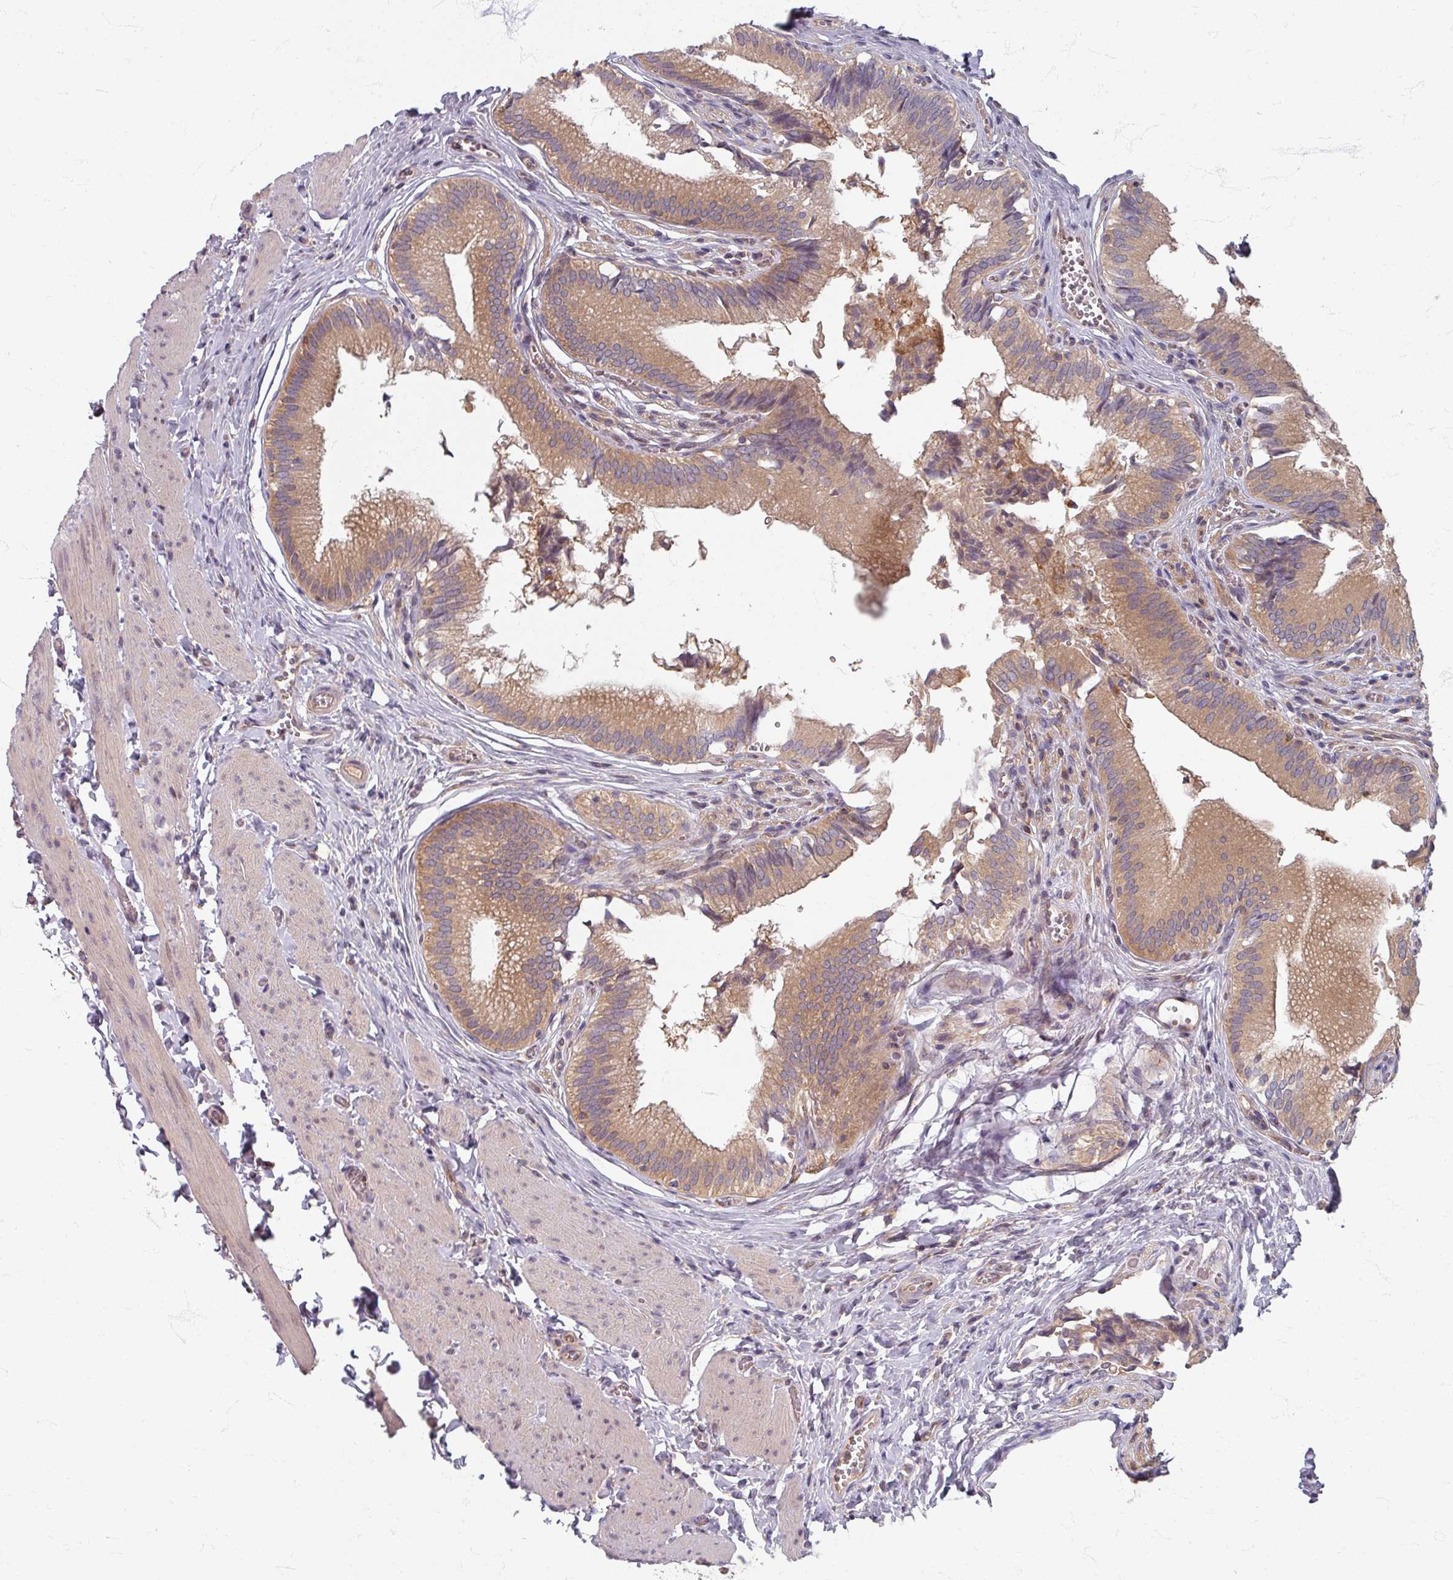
{"staining": {"intensity": "moderate", "quantity": ">75%", "location": "cytoplasmic/membranous"}, "tissue": "gallbladder", "cell_type": "Glandular cells", "image_type": "normal", "snomed": [{"axis": "morphology", "description": "Normal tissue, NOS"}, {"axis": "topography", "description": "Gallbladder"}], "caption": "Benign gallbladder was stained to show a protein in brown. There is medium levels of moderate cytoplasmic/membranous staining in about >75% of glandular cells. The protein of interest is shown in brown color, while the nuclei are stained blue.", "gene": "STAM", "patient": {"sex": "male", "age": 17}}